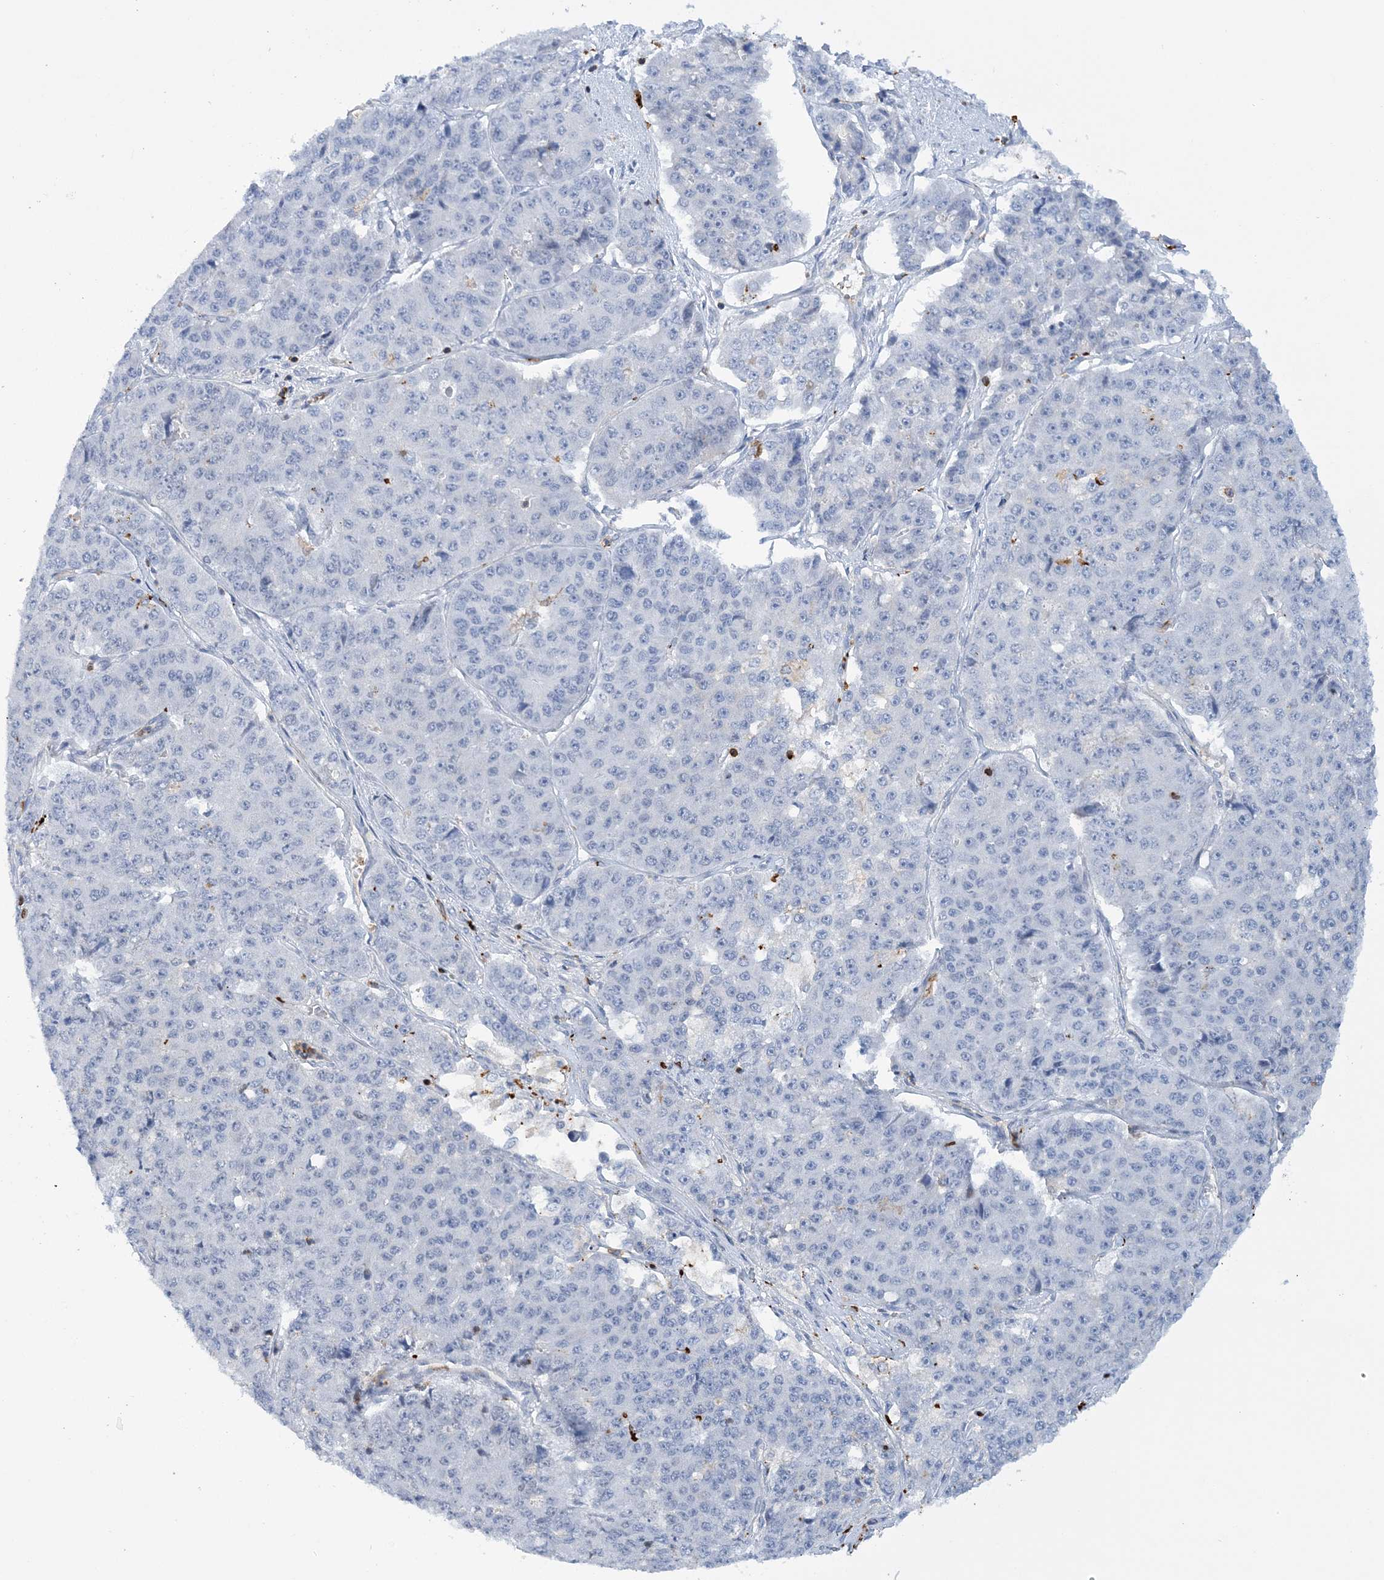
{"staining": {"intensity": "moderate", "quantity": "<25%", "location": "nuclear"}, "tissue": "pancreatic cancer", "cell_type": "Tumor cells", "image_type": "cancer", "snomed": [{"axis": "morphology", "description": "Adenocarcinoma, NOS"}, {"axis": "topography", "description": "Pancreas"}], "caption": "This image shows immunohistochemistry (IHC) staining of pancreatic cancer (adenocarcinoma), with low moderate nuclear staining in about <25% of tumor cells.", "gene": "PRMT9", "patient": {"sex": "male", "age": 50}}